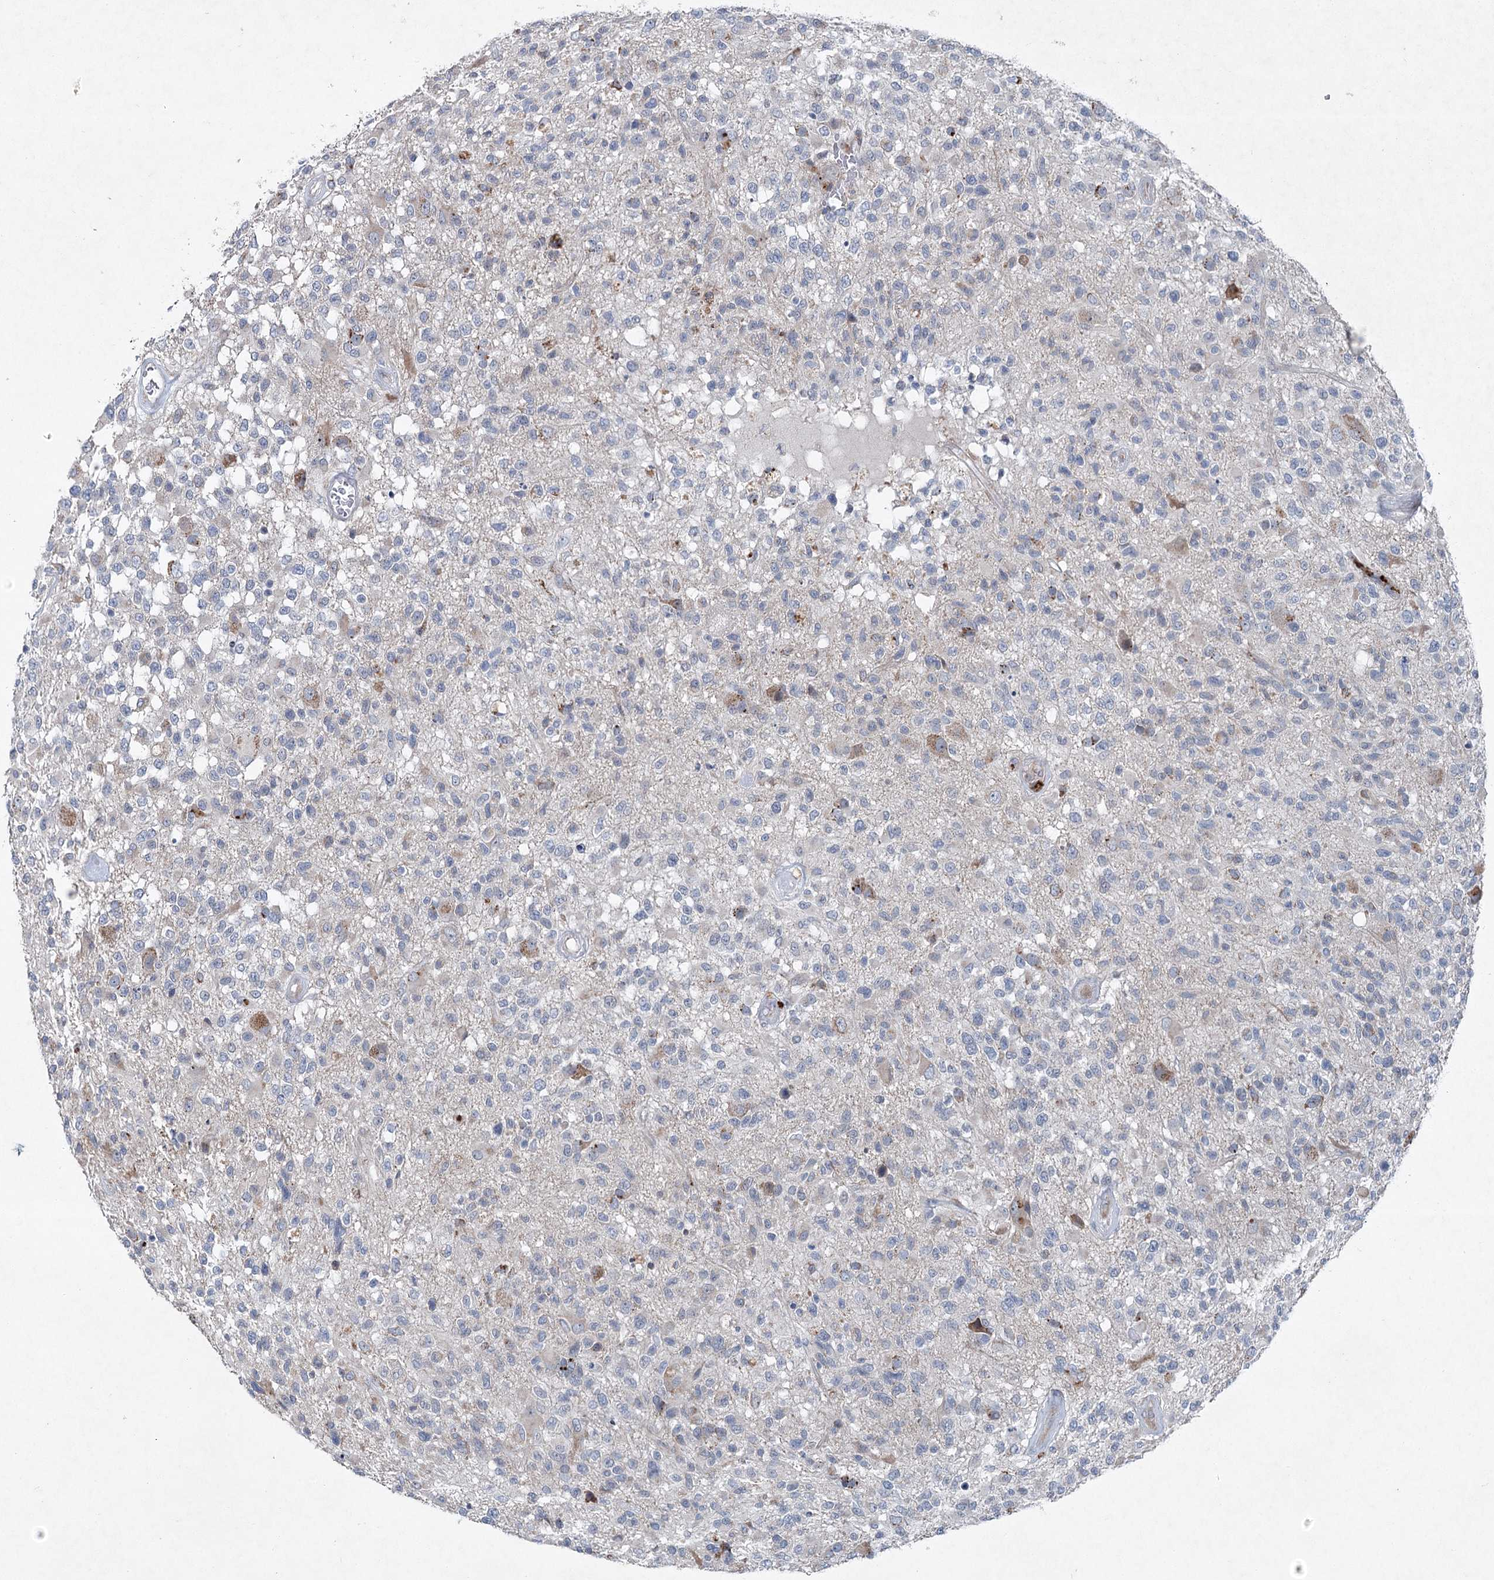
{"staining": {"intensity": "negative", "quantity": "none", "location": "none"}, "tissue": "glioma", "cell_type": "Tumor cells", "image_type": "cancer", "snomed": [{"axis": "morphology", "description": "Glioma, malignant, High grade"}, {"axis": "morphology", "description": "Glioblastoma, NOS"}, {"axis": "topography", "description": "Brain"}], "caption": "The micrograph shows no significant staining in tumor cells of glioma.", "gene": "PLA2G12A", "patient": {"sex": "male", "age": 60}}